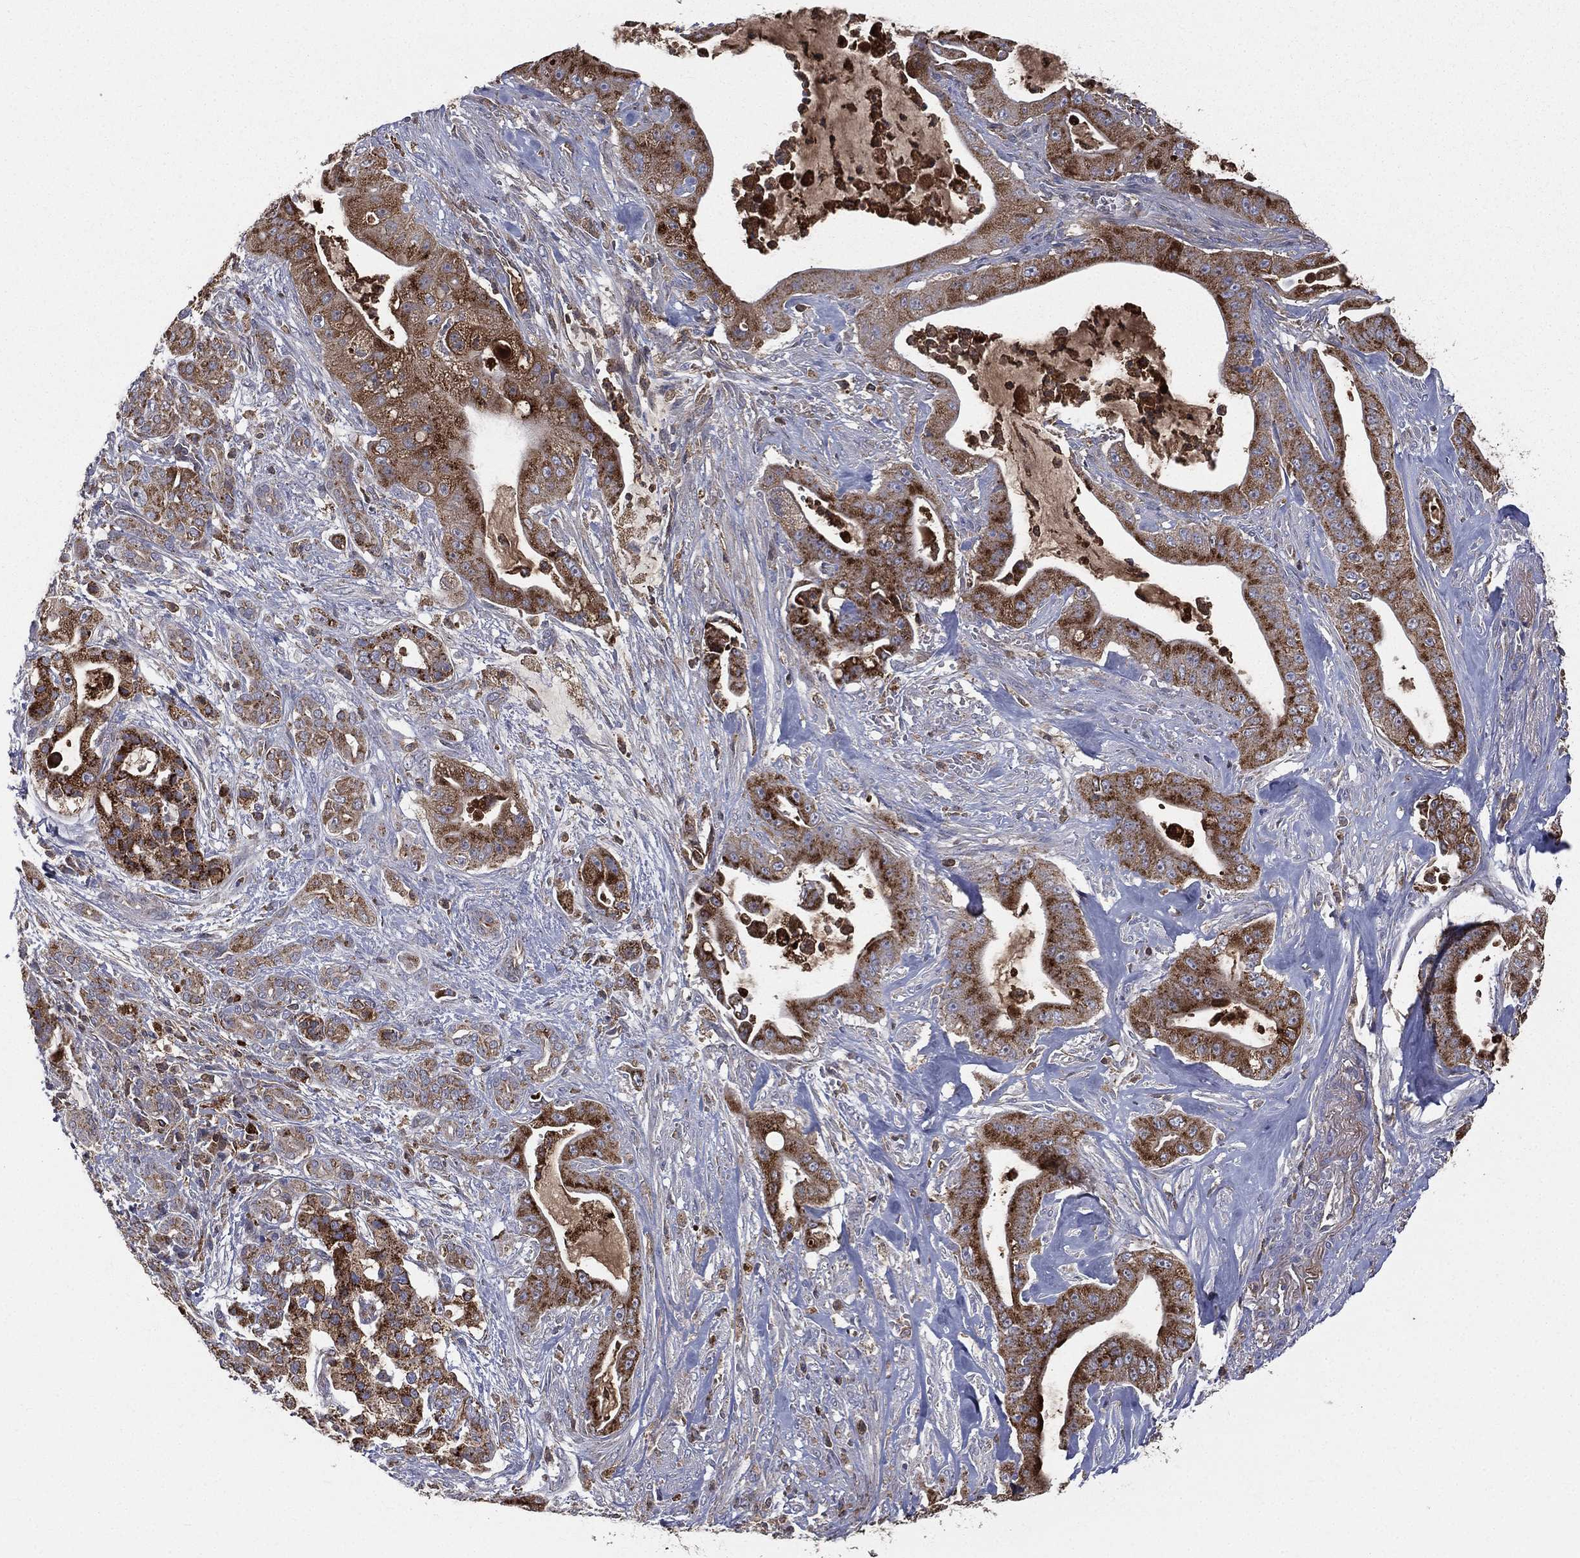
{"staining": {"intensity": "strong", "quantity": "25%-75%", "location": "cytoplasmic/membranous"}, "tissue": "pancreatic cancer", "cell_type": "Tumor cells", "image_type": "cancer", "snomed": [{"axis": "morphology", "description": "Normal tissue, NOS"}, {"axis": "morphology", "description": "Inflammation, NOS"}, {"axis": "morphology", "description": "Adenocarcinoma, NOS"}, {"axis": "topography", "description": "Pancreas"}], "caption": "Tumor cells reveal high levels of strong cytoplasmic/membranous expression in about 25%-75% of cells in pancreatic adenocarcinoma.", "gene": "RIN3", "patient": {"sex": "male", "age": 57}}